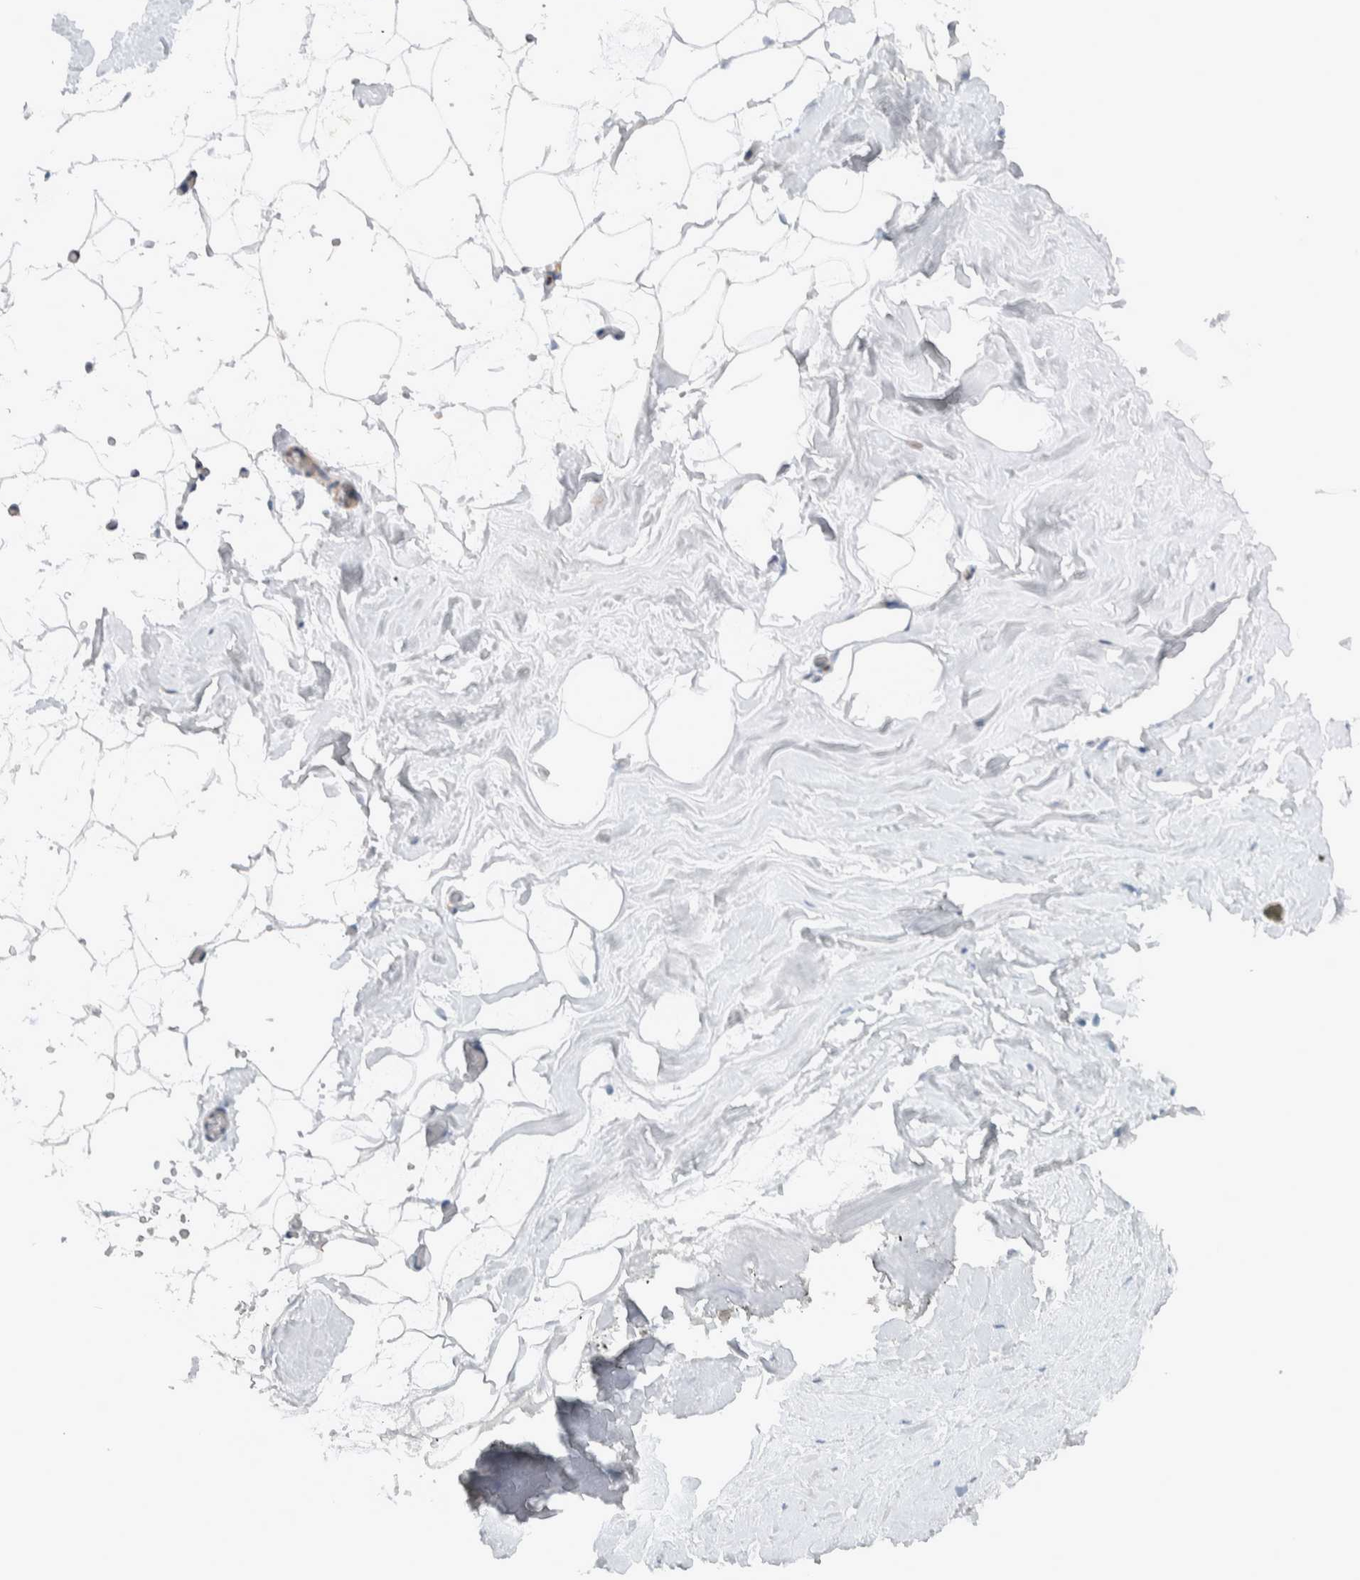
{"staining": {"intensity": "negative", "quantity": "none", "location": "none"}, "tissue": "adipose tissue", "cell_type": "Adipocytes", "image_type": "normal", "snomed": [{"axis": "morphology", "description": "Normal tissue, NOS"}, {"axis": "morphology", "description": "Fibrosis, NOS"}, {"axis": "topography", "description": "Breast"}, {"axis": "topography", "description": "Adipose tissue"}], "caption": "Photomicrograph shows no significant protein staining in adipocytes of normal adipose tissue. (DAB (3,3'-diaminobenzidine) immunohistochemistry with hematoxylin counter stain).", "gene": "NFKB2", "patient": {"sex": "female", "age": 39}}